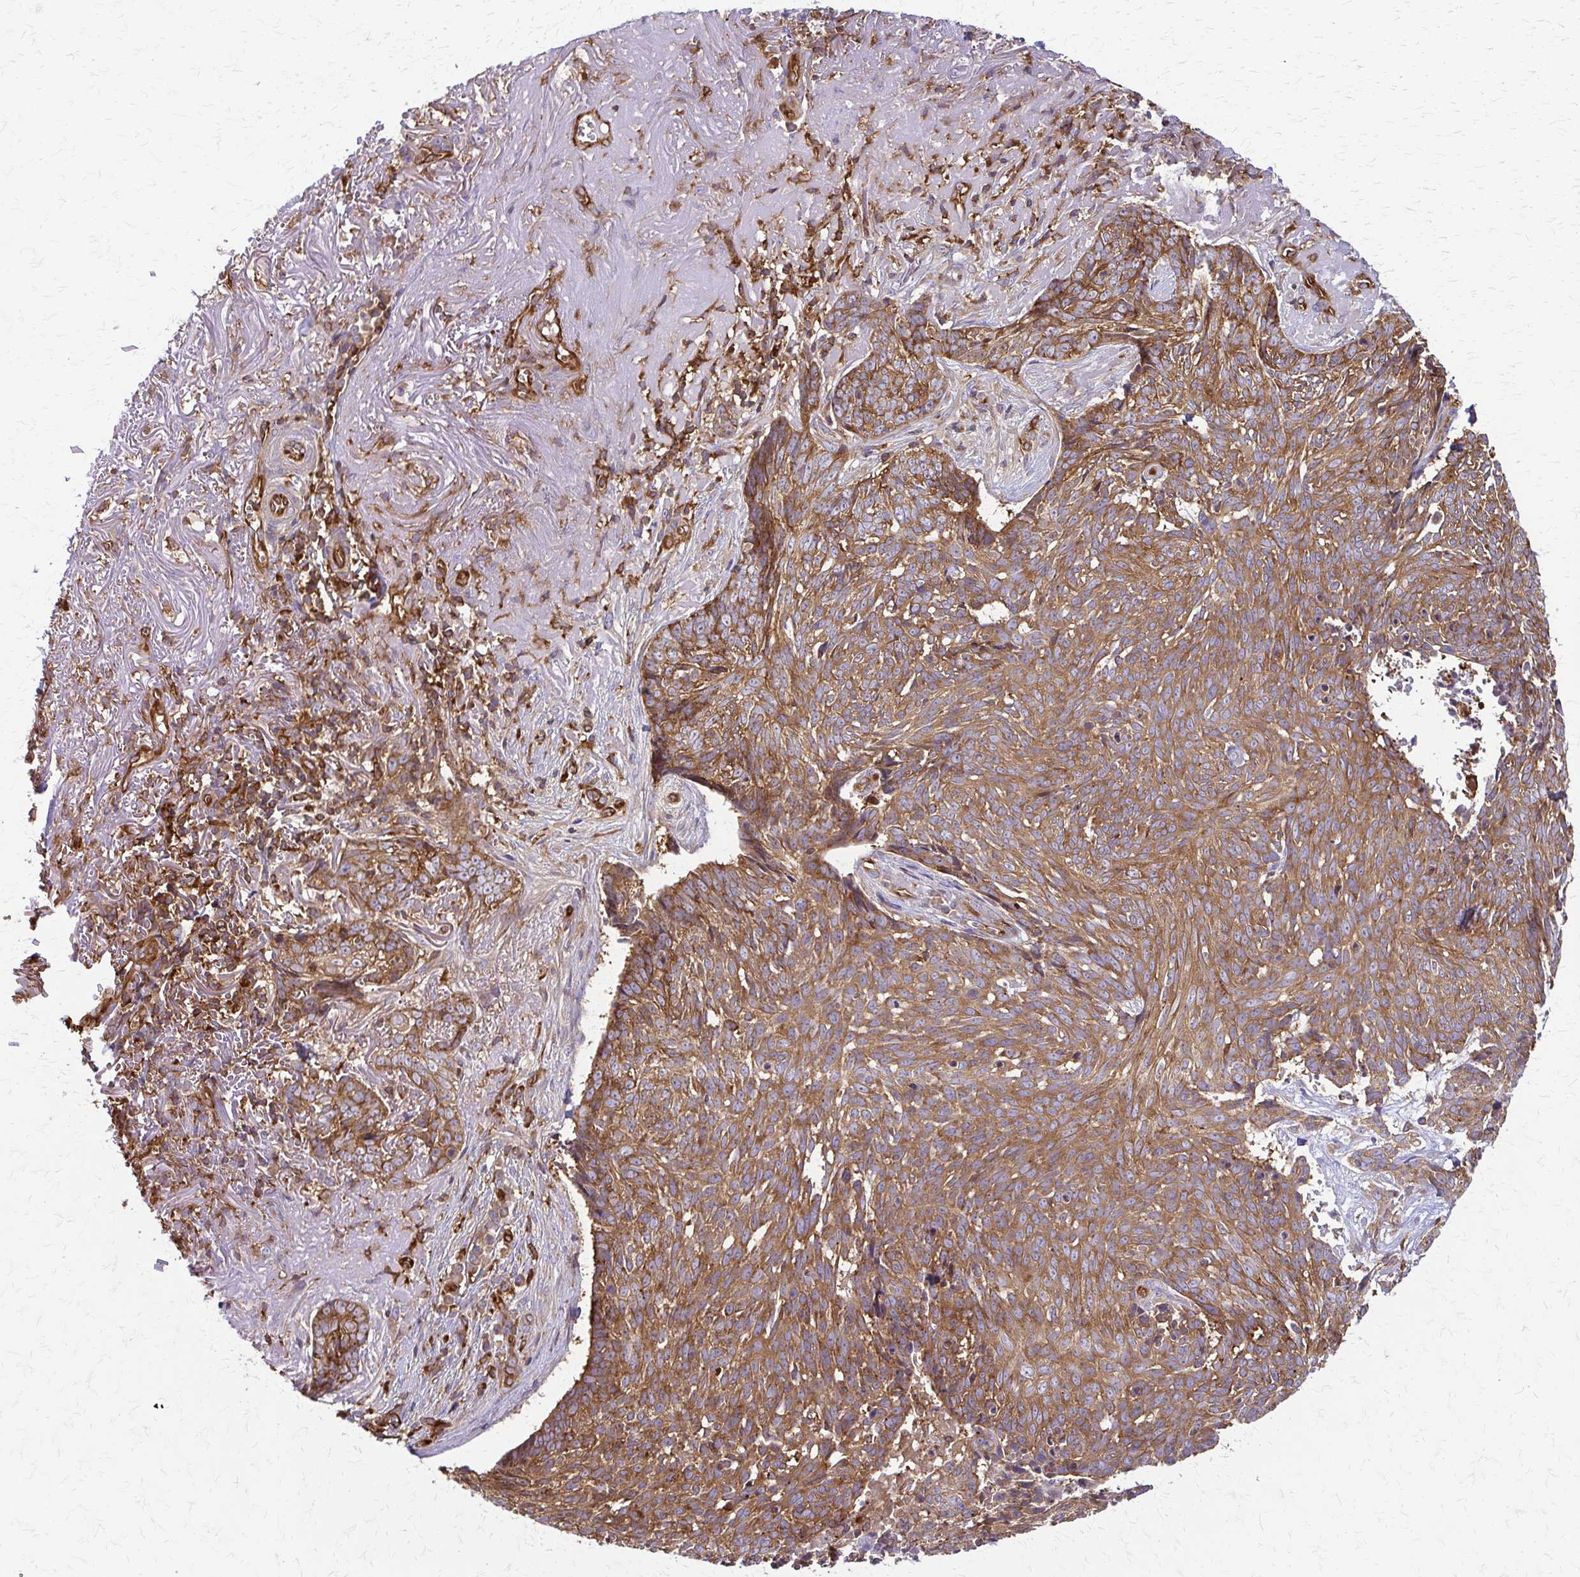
{"staining": {"intensity": "moderate", "quantity": ">75%", "location": "cytoplasmic/membranous"}, "tissue": "skin cancer", "cell_type": "Tumor cells", "image_type": "cancer", "snomed": [{"axis": "morphology", "description": "Basal cell carcinoma"}, {"axis": "topography", "description": "Skin"}, {"axis": "topography", "description": "Skin of face"}], "caption": "Immunohistochemical staining of skin cancer demonstrates medium levels of moderate cytoplasmic/membranous expression in about >75% of tumor cells.", "gene": "WASF2", "patient": {"sex": "female", "age": 95}}